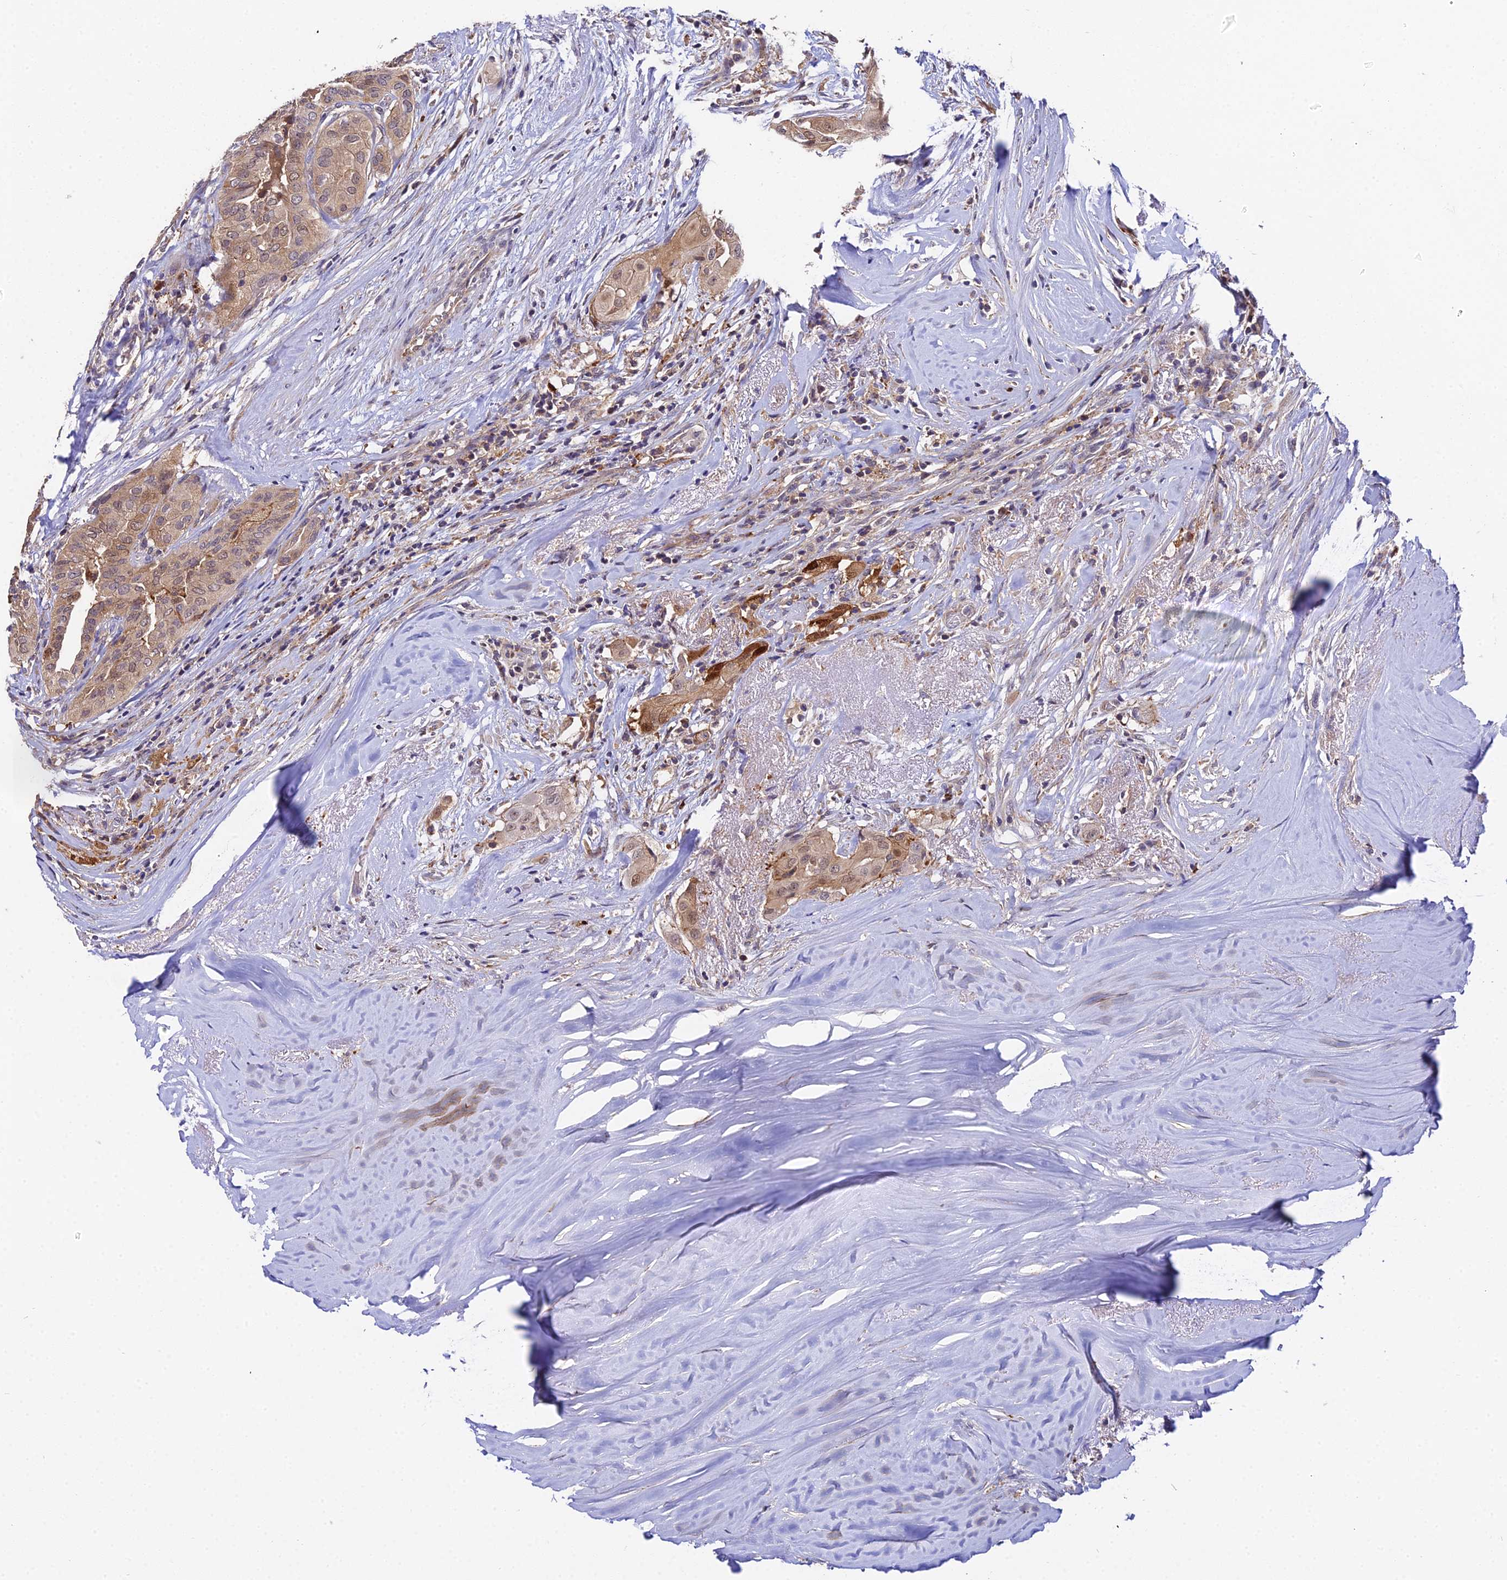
{"staining": {"intensity": "weak", "quantity": ">75%", "location": "cytoplasmic/membranous,nuclear"}, "tissue": "thyroid cancer", "cell_type": "Tumor cells", "image_type": "cancer", "snomed": [{"axis": "morphology", "description": "Papillary adenocarcinoma, NOS"}, {"axis": "topography", "description": "Thyroid gland"}], "caption": "Human thyroid cancer stained for a protein (brown) shows weak cytoplasmic/membranous and nuclear positive expression in about >75% of tumor cells.", "gene": "ZBED8", "patient": {"sex": "female", "age": 59}}